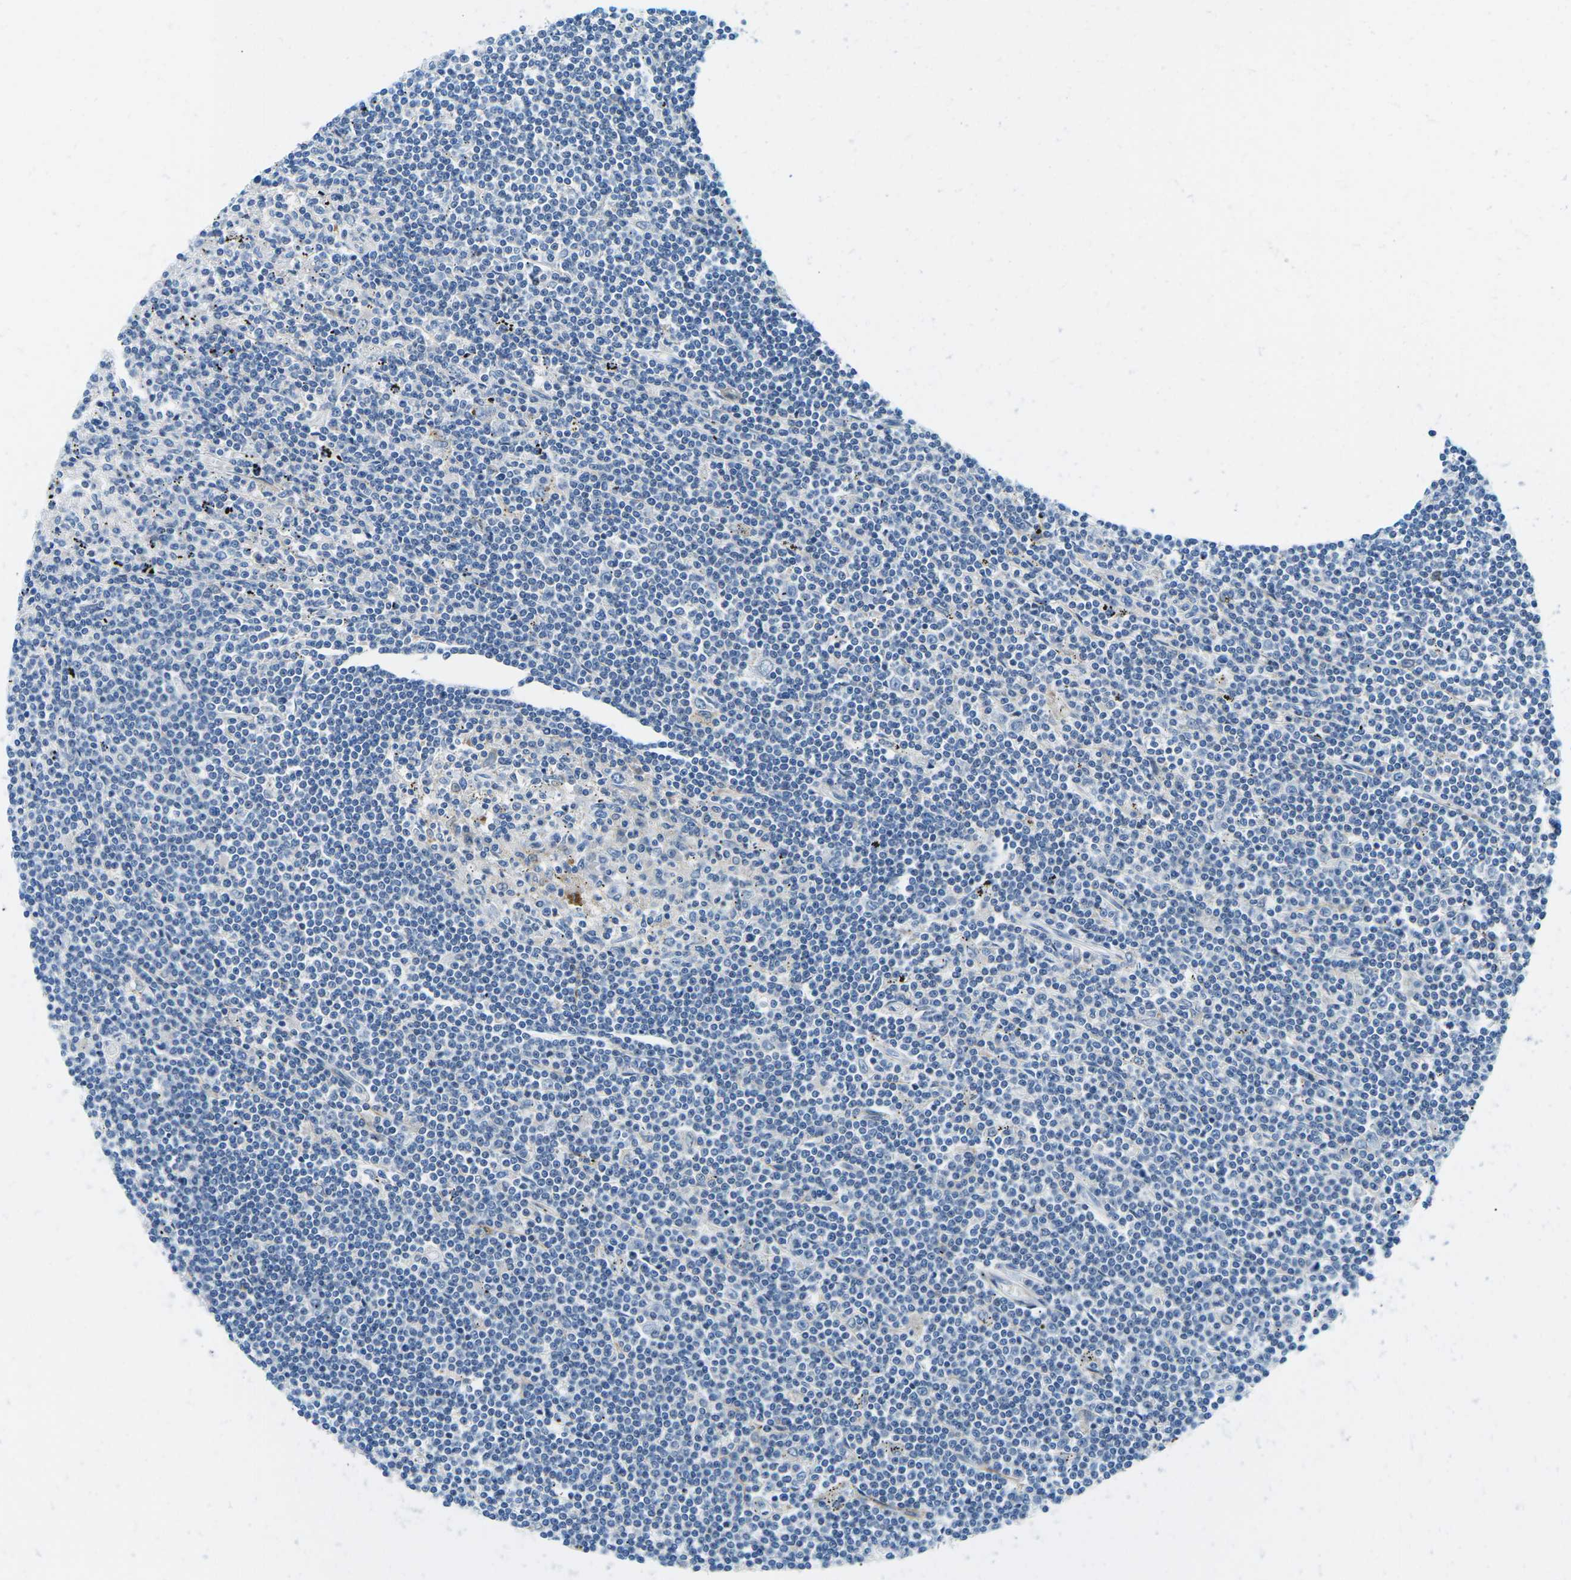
{"staining": {"intensity": "negative", "quantity": "none", "location": "none"}, "tissue": "lymphoma", "cell_type": "Tumor cells", "image_type": "cancer", "snomed": [{"axis": "morphology", "description": "Malignant lymphoma, non-Hodgkin's type, Low grade"}, {"axis": "topography", "description": "Spleen"}], "caption": "Immunohistochemistry image of neoplastic tissue: human lymphoma stained with DAB displays no significant protein positivity in tumor cells.", "gene": "CFB", "patient": {"sex": "male", "age": 76}}